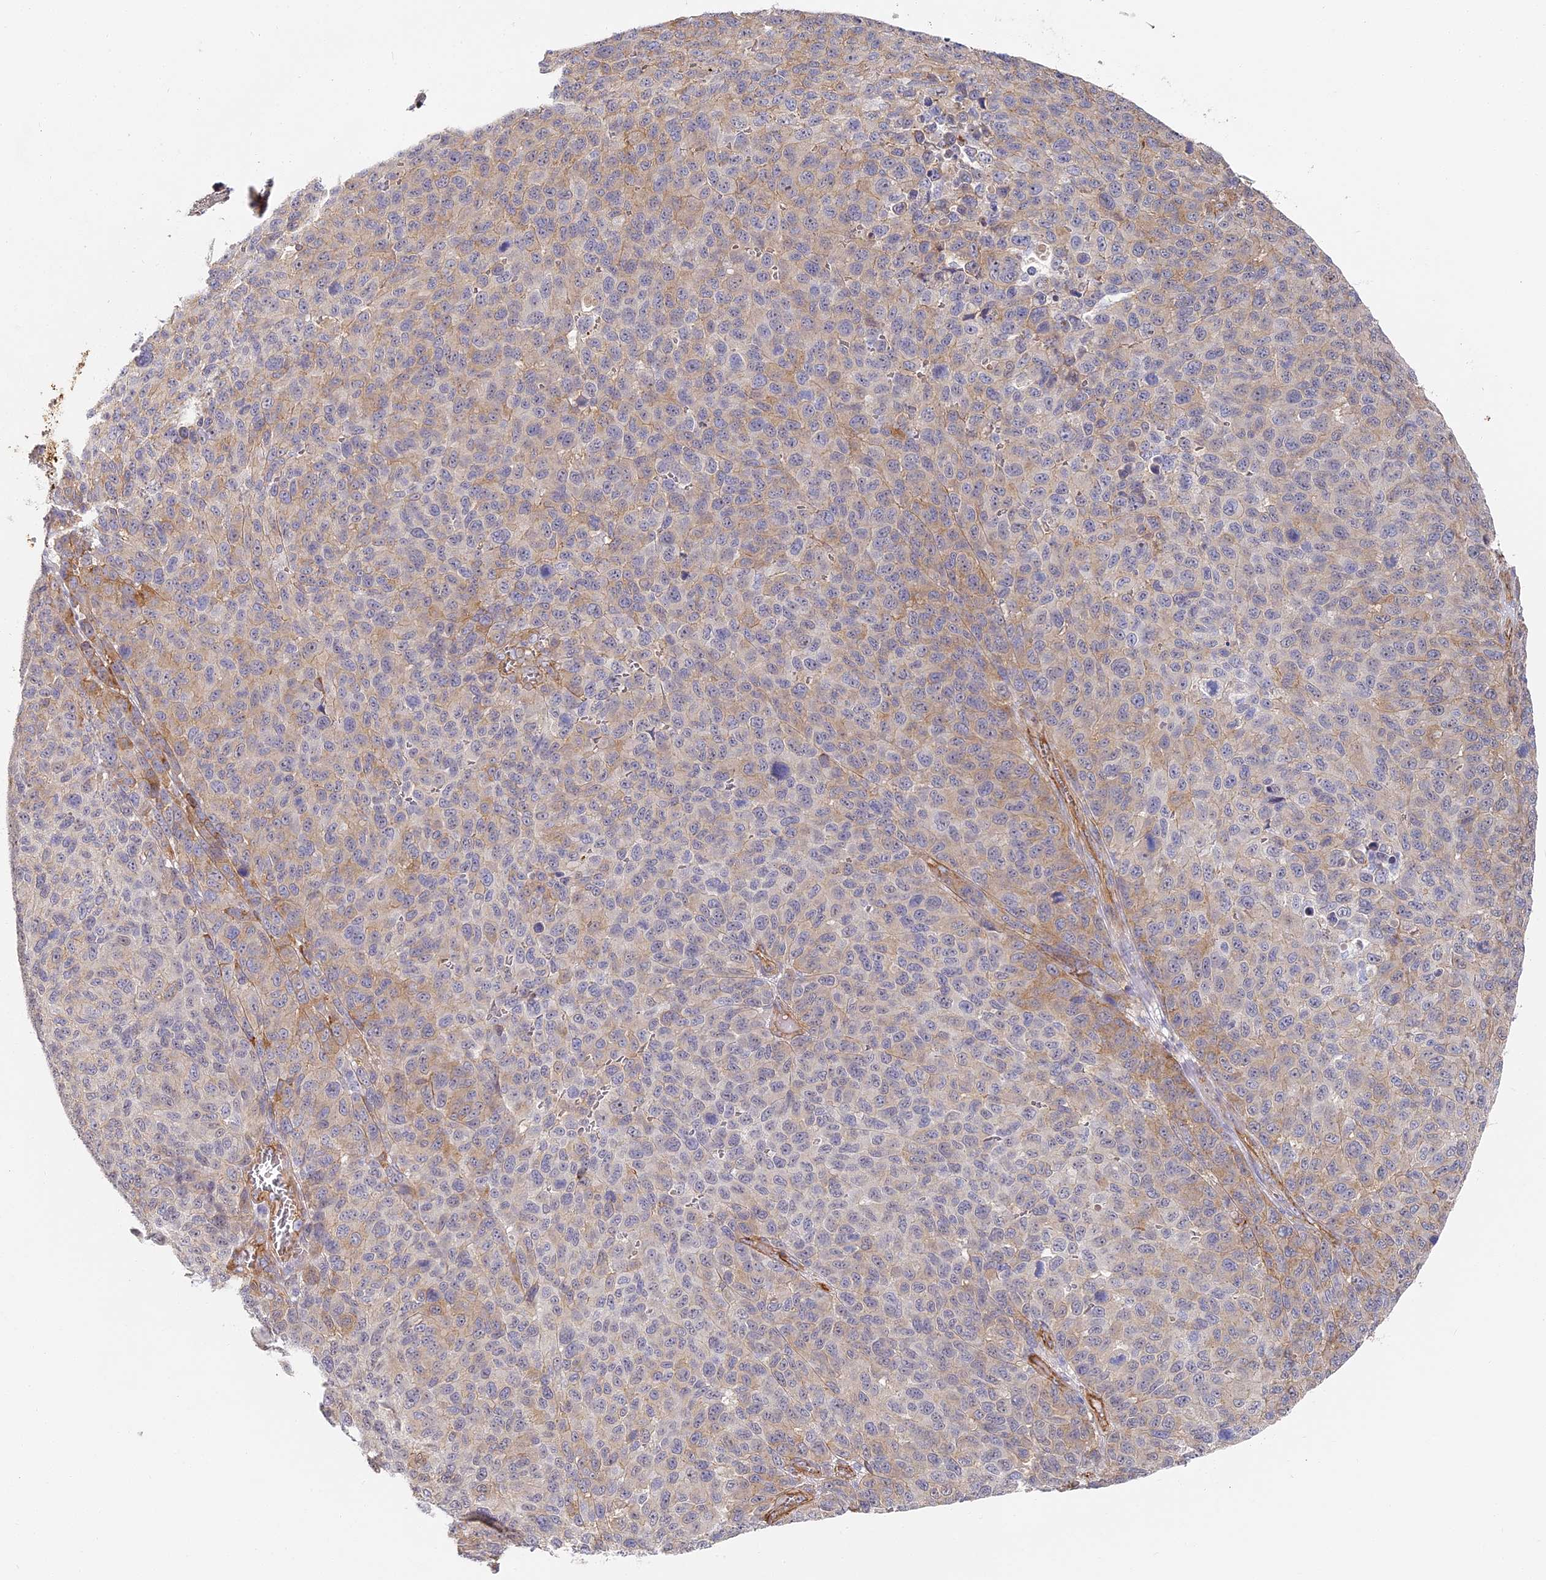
{"staining": {"intensity": "weak", "quantity": "<25%", "location": "cytoplasmic/membranous"}, "tissue": "melanoma", "cell_type": "Tumor cells", "image_type": "cancer", "snomed": [{"axis": "morphology", "description": "Malignant melanoma, NOS"}, {"axis": "topography", "description": "Skin"}], "caption": "Tumor cells show no significant protein positivity in malignant melanoma. (DAB immunohistochemistry (IHC) visualized using brightfield microscopy, high magnification).", "gene": "CCDC30", "patient": {"sex": "male", "age": 49}}